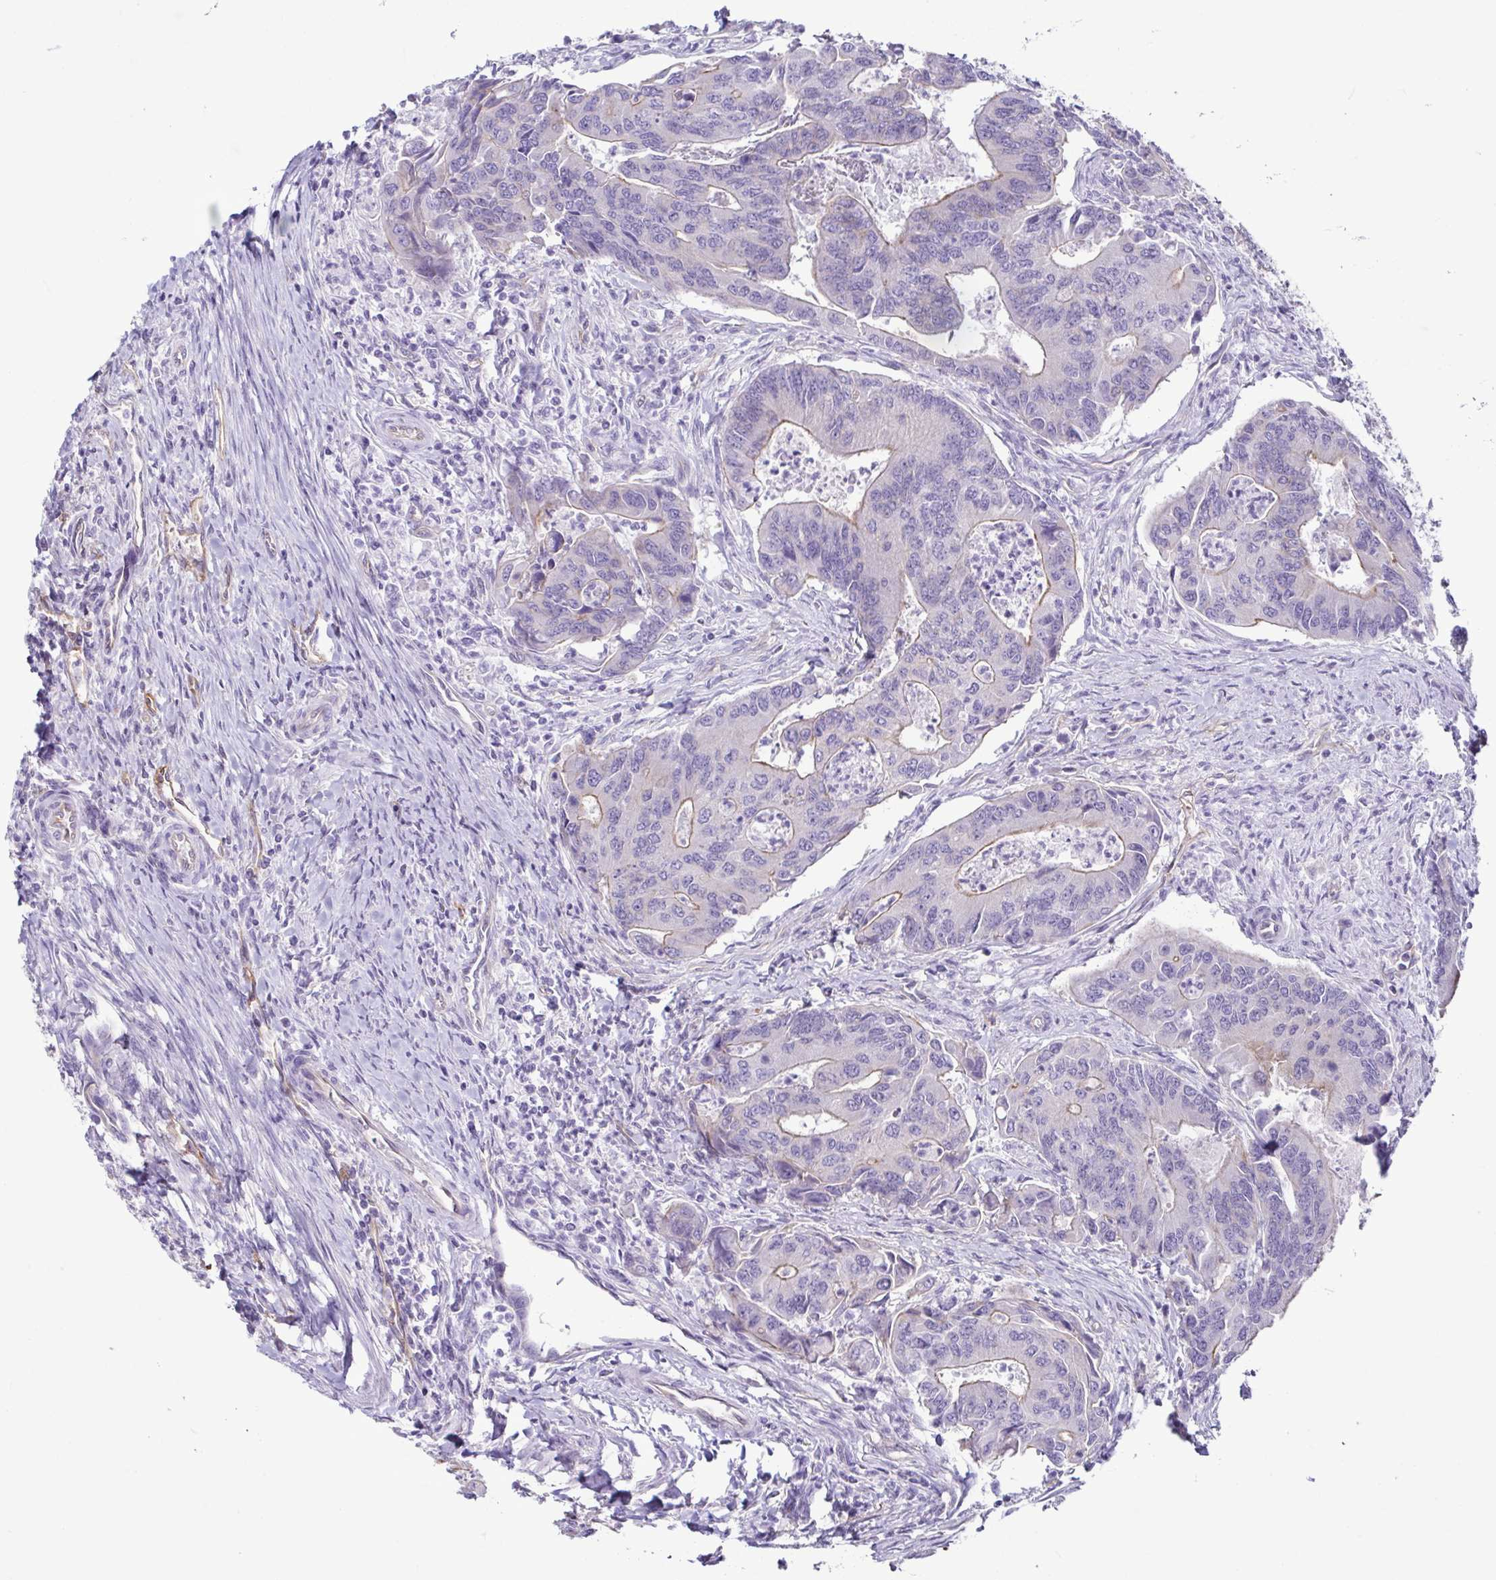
{"staining": {"intensity": "weak", "quantity": "<25%", "location": "cytoplasmic/membranous"}, "tissue": "colorectal cancer", "cell_type": "Tumor cells", "image_type": "cancer", "snomed": [{"axis": "morphology", "description": "Adenocarcinoma, NOS"}, {"axis": "topography", "description": "Colon"}], "caption": "Image shows no protein expression in tumor cells of colorectal adenocarcinoma tissue.", "gene": "CASP14", "patient": {"sex": "female", "age": 67}}